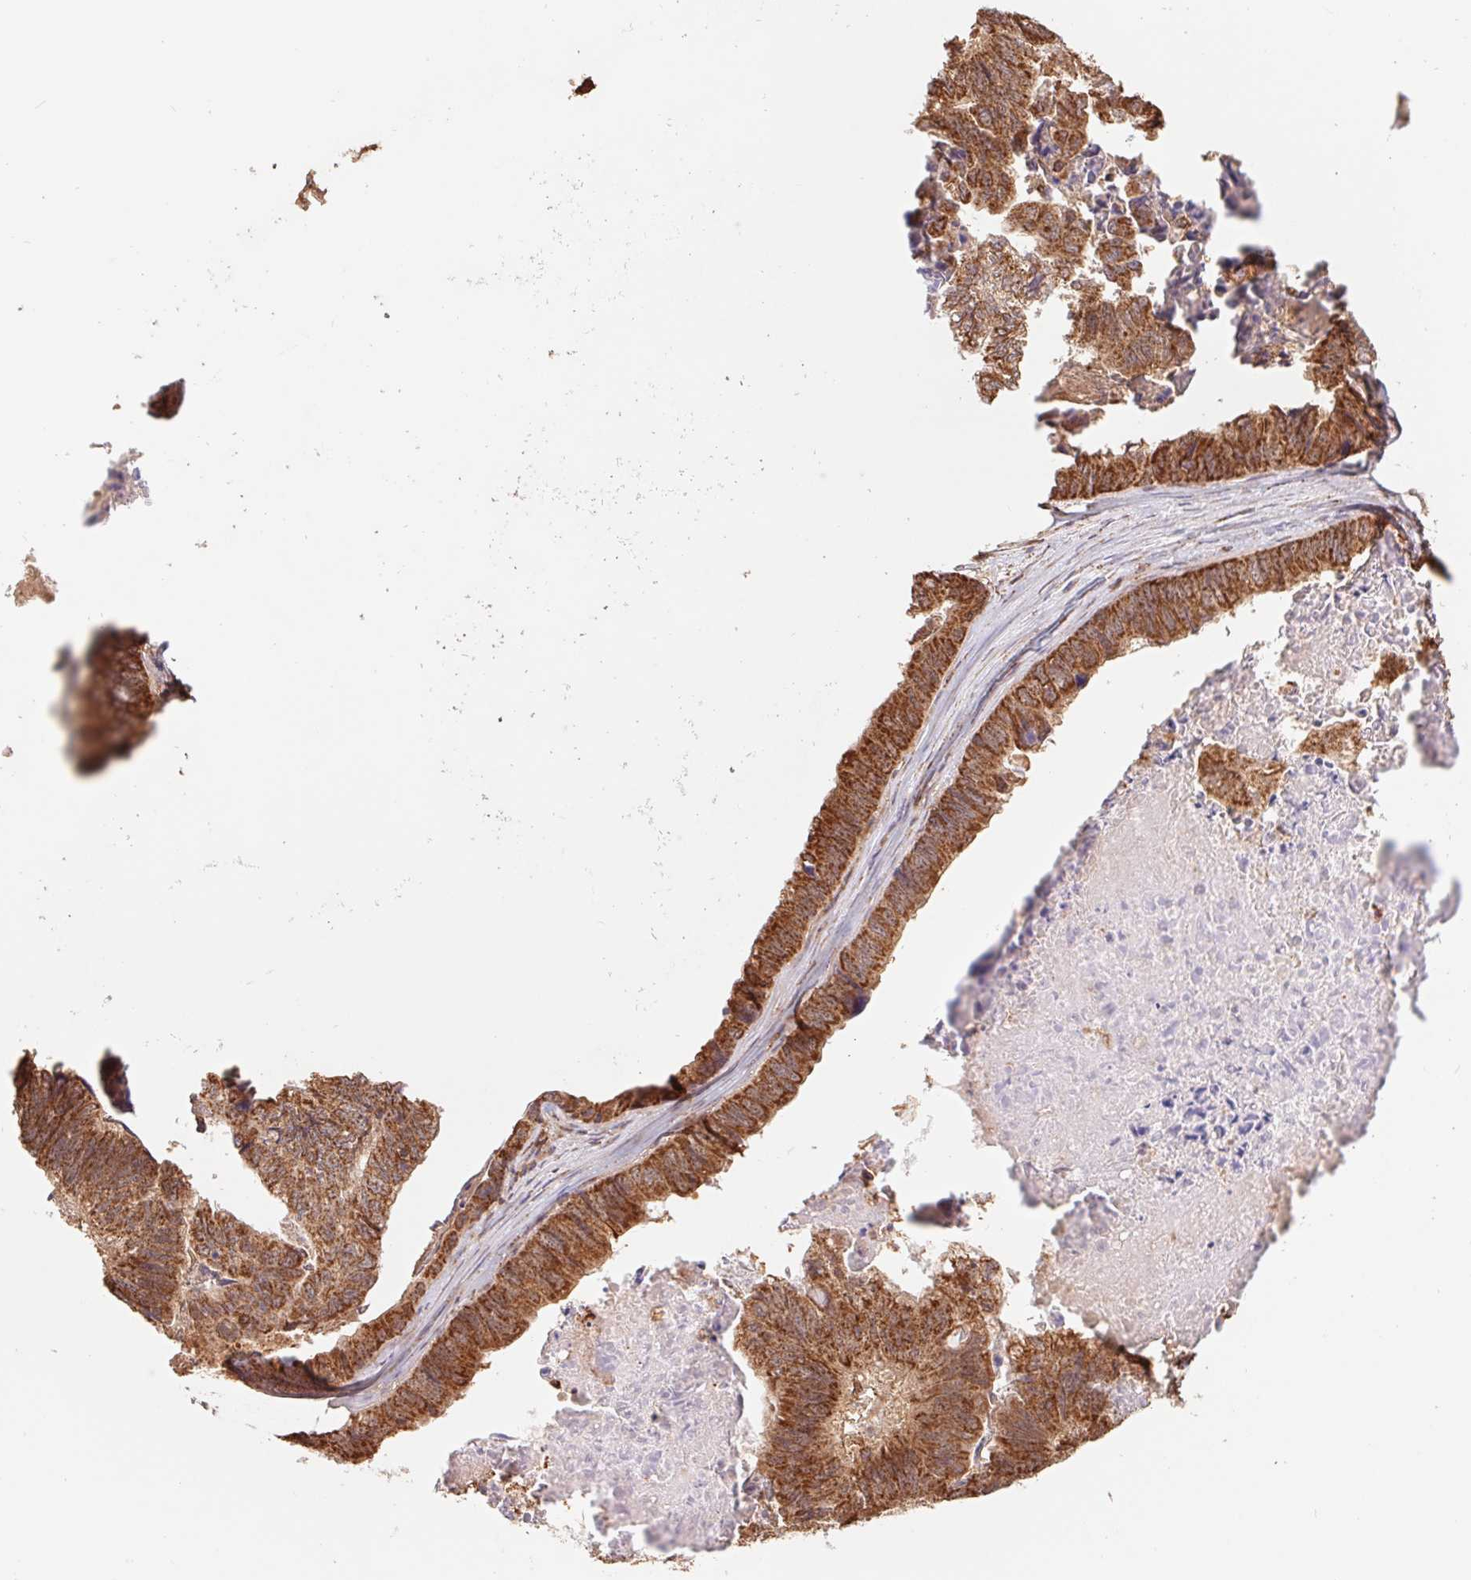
{"staining": {"intensity": "strong", "quantity": ">75%", "location": "cytoplasmic/membranous"}, "tissue": "stomach cancer", "cell_type": "Tumor cells", "image_type": "cancer", "snomed": [{"axis": "morphology", "description": "Adenocarcinoma, NOS"}, {"axis": "topography", "description": "Stomach, lower"}], "caption": "Immunohistochemical staining of human stomach cancer exhibits strong cytoplasmic/membranous protein staining in approximately >75% of tumor cells. (DAB (3,3'-diaminobenzidine) IHC, brown staining for protein, blue staining for nuclei).", "gene": "URM1", "patient": {"sex": "male", "age": 77}}